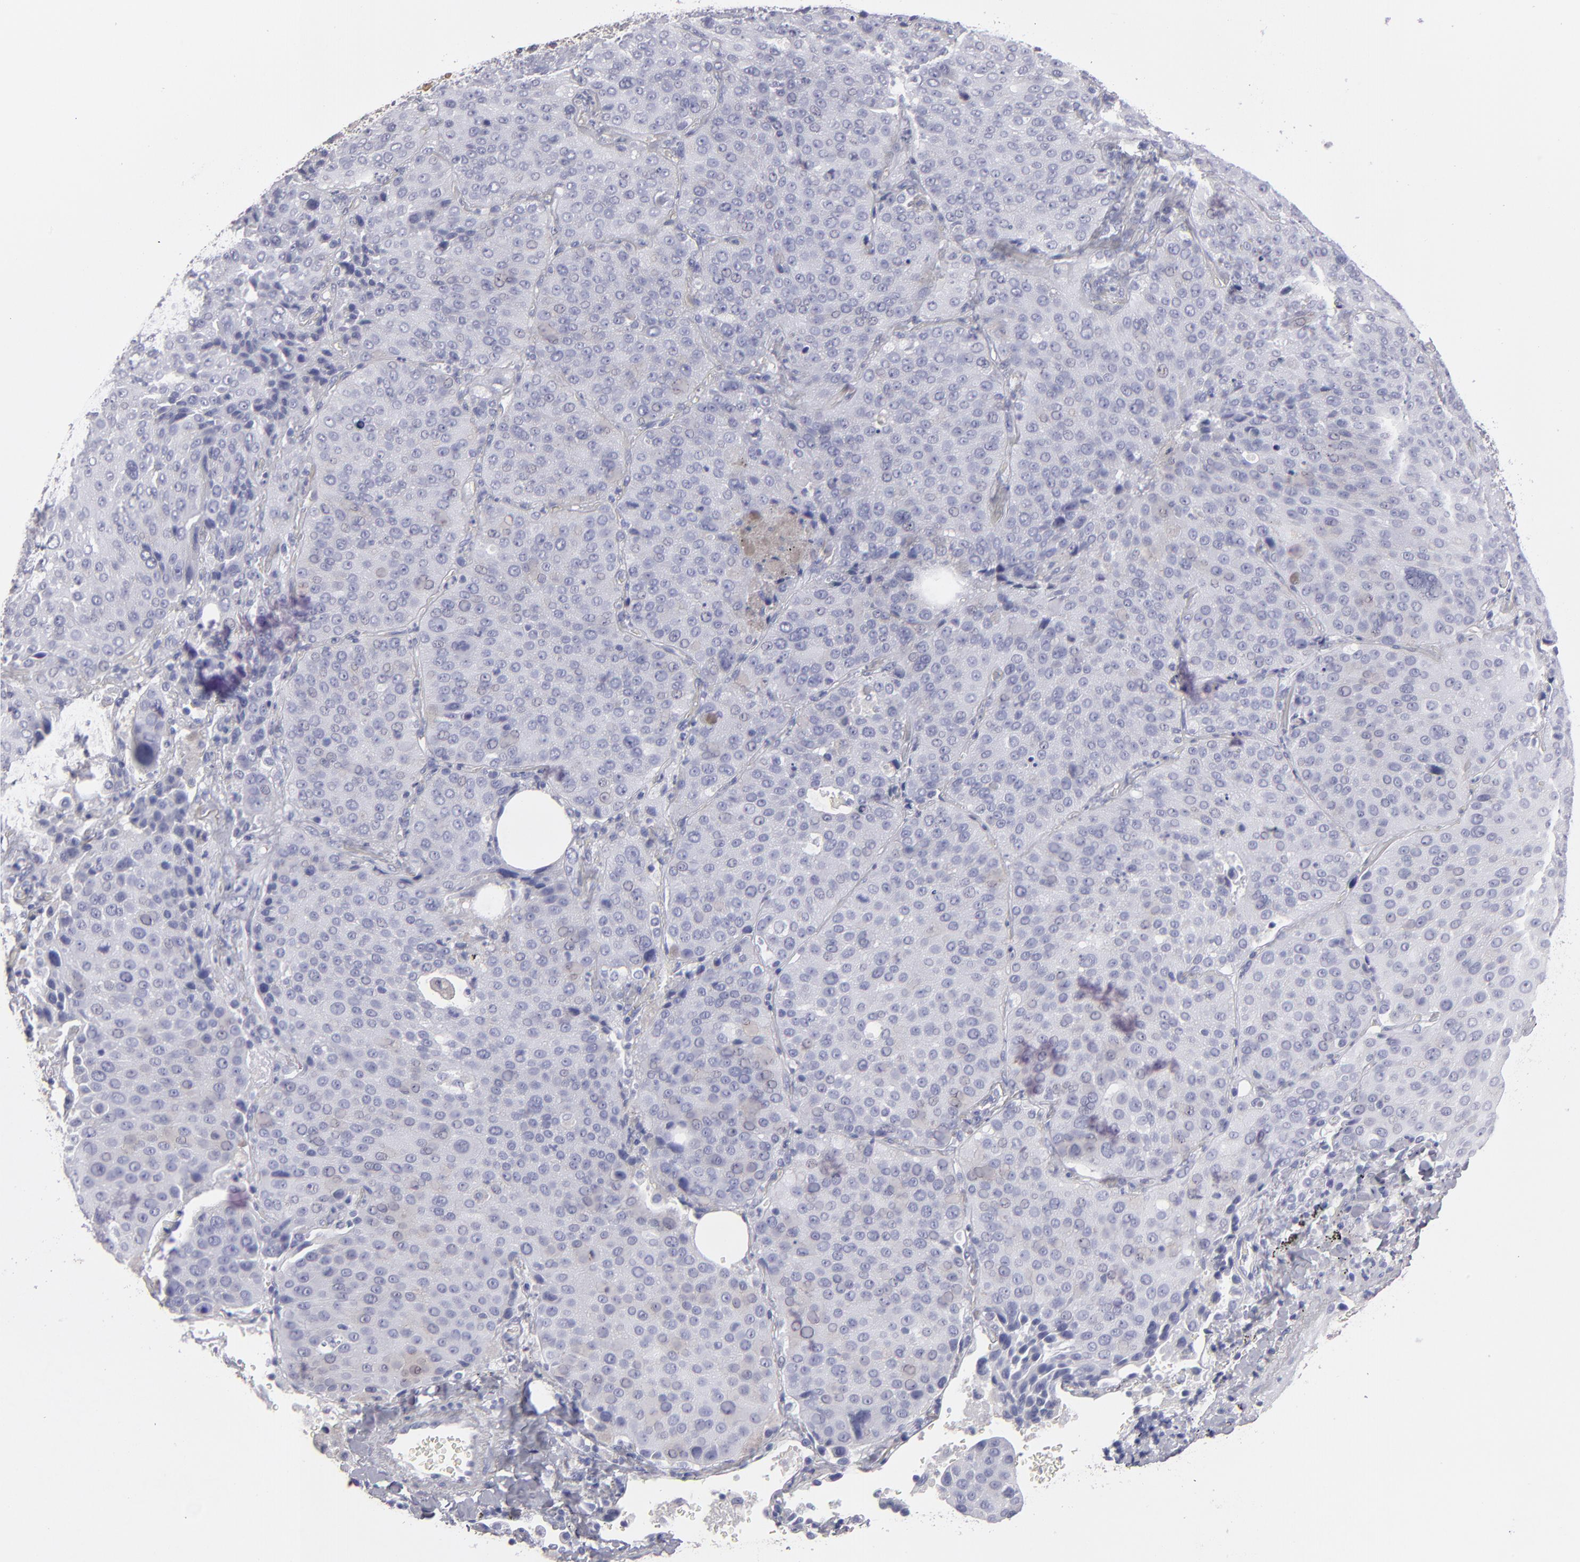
{"staining": {"intensity": "negative", "quantity": "none", "location": "none"}, "tissue": "lung cancer", "cell_type": "Tumor cells", "image_type": "cancer", "snomed": [{"axis": "morphology", "description": "Squamous cell carcinoma, NOS"}, {"axis": "topography", "description": "Lung"}], "caption": "A histopathology image of lung squamous cell carcinoma stained for a protein demonstrates no brown staining in tumor cells. The staining was performed using DAB to visualize the protein expression in brown, while the nuclei were stained in blue with hematoxylin (Magnification: 20x).", "gene": "ABCC4", "patient": {"sex": "male", "age": 54}}